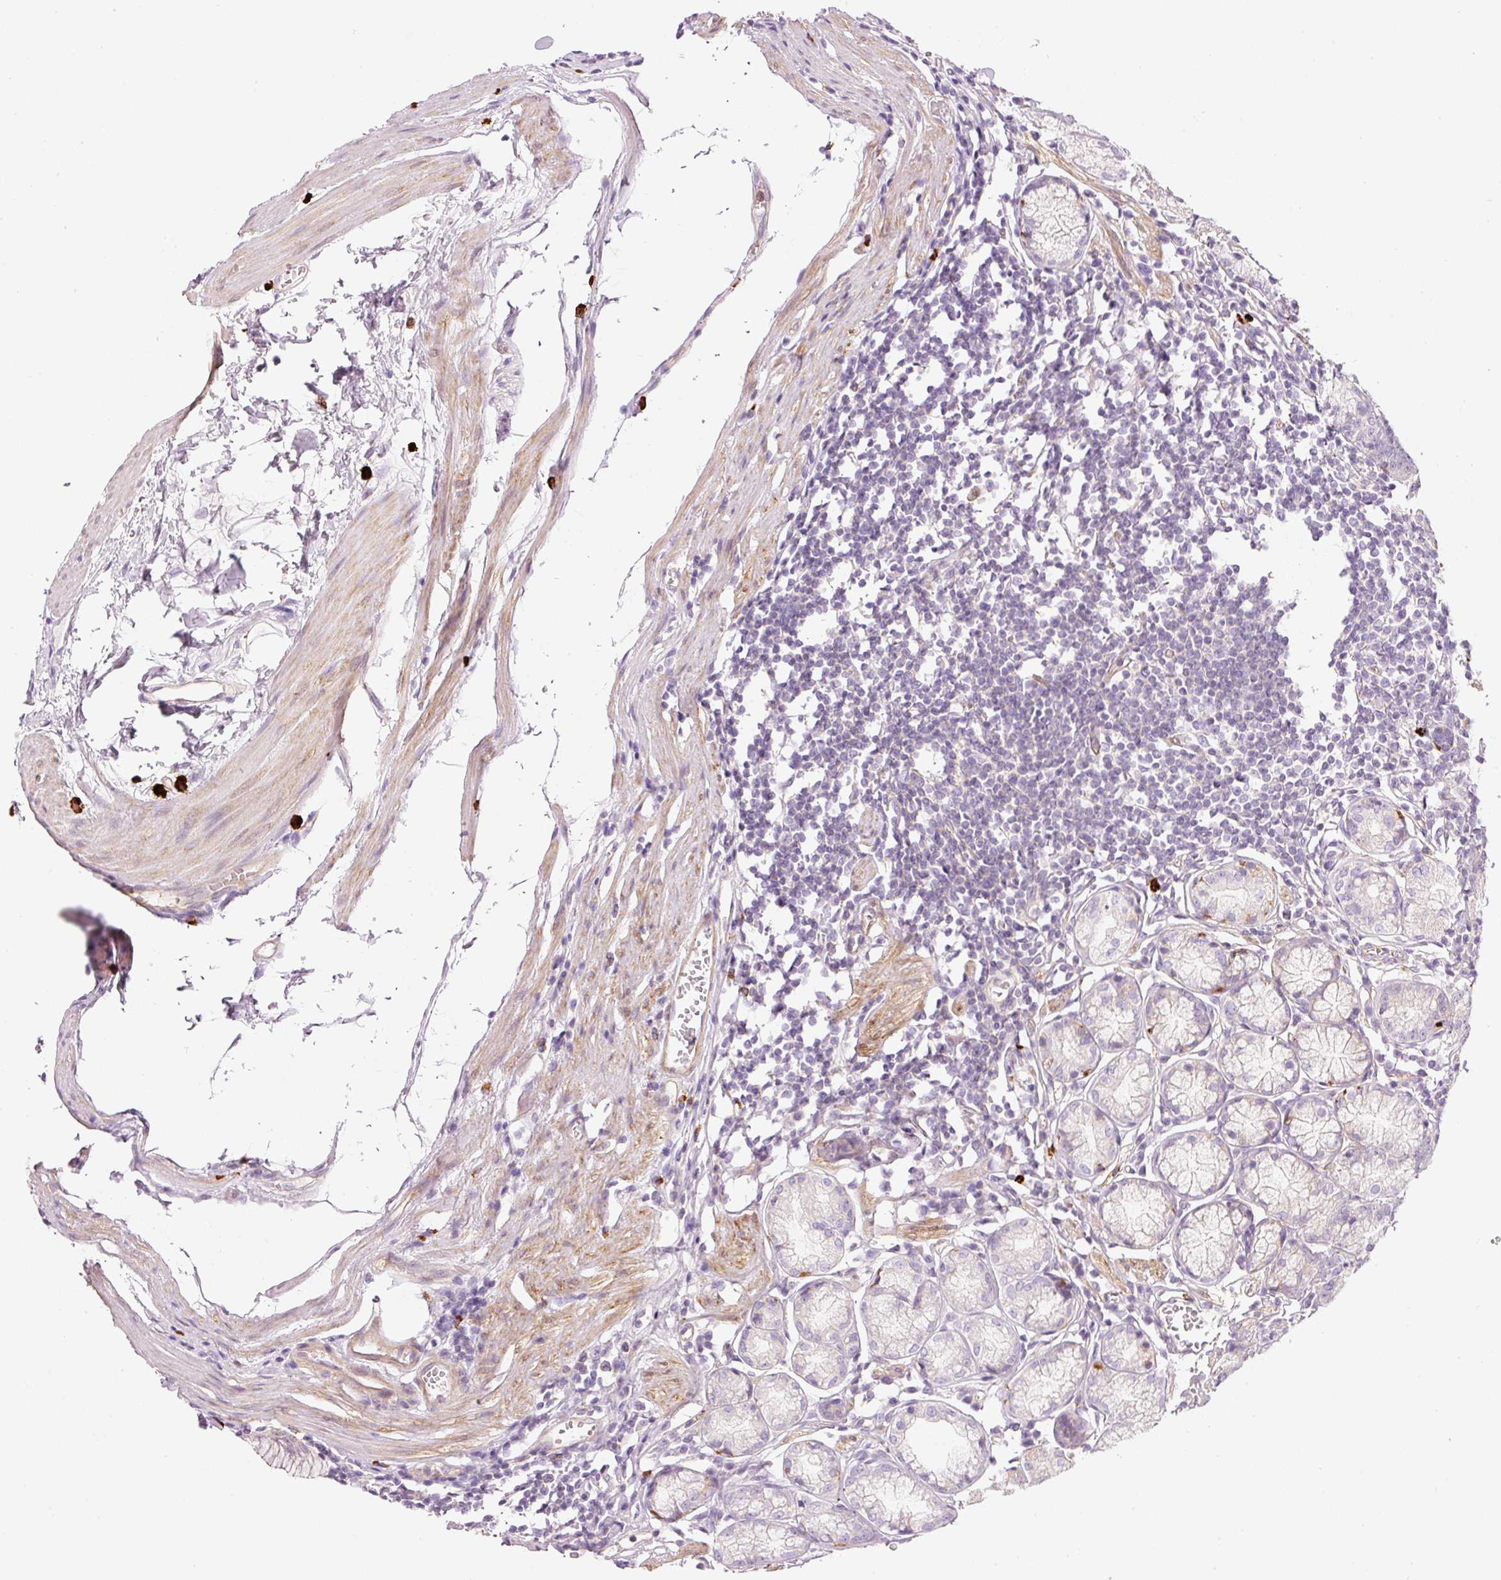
{"staining": {"intensity": "moderate", "quantity": "<25%", "location": "cytoplasmic/membranous"}, "tissue": "stomach", "cell_type": "Glandular cells", "image_type": "normal", "snomed": [{"axis": "morphology", "description": "Normal tissue, NOS"}, {"axis": "topography", "description": "Stomach"}], "caption": "An image showing moderate cytoplasmic/membranous expression in about <25% of glandular cells in unremarkable stomach, as visualized by brown immunohistochemical staining.", "gene": "MAP3K3", "patient": {"sex": "male", "age": 55}}